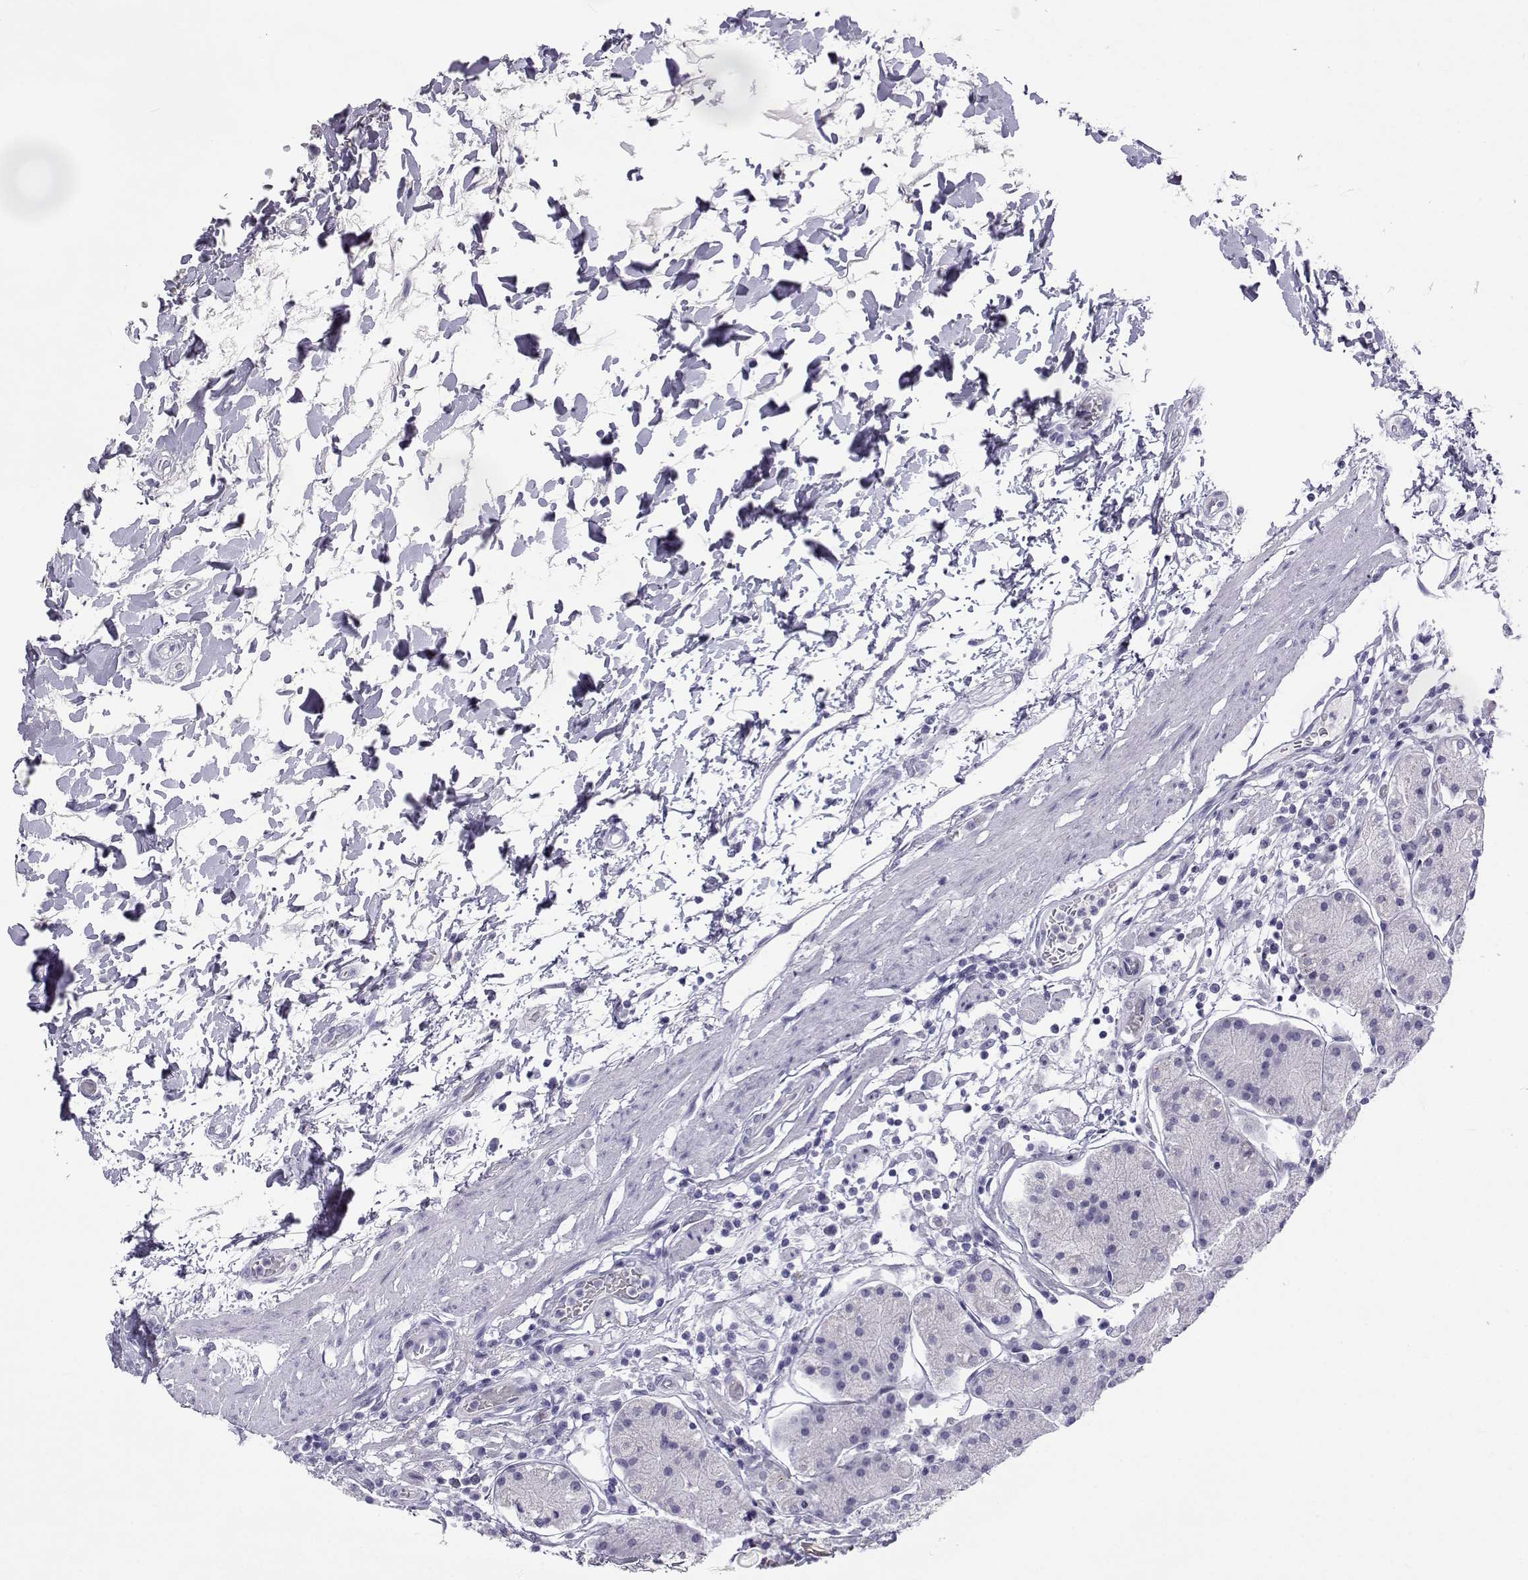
{"staining": {"intensity": "negative", "quantity": "none", "location": "none"}, "tissue": "stomach", "cell_type": "Glandular cells", "image_type": "normal", "snomed": [{"axis": "morphology", "description": "Normal tissue, NOS"}, {"axis": "topography", "description": "Stomach"}], "caption": "Protein analysis of unremarkable stomach displays no significant expression in glandular cells. (DAB IHC, high magnification).", "gene": "ACTL7A", "patient": {"sex": "male", "age": 54}}